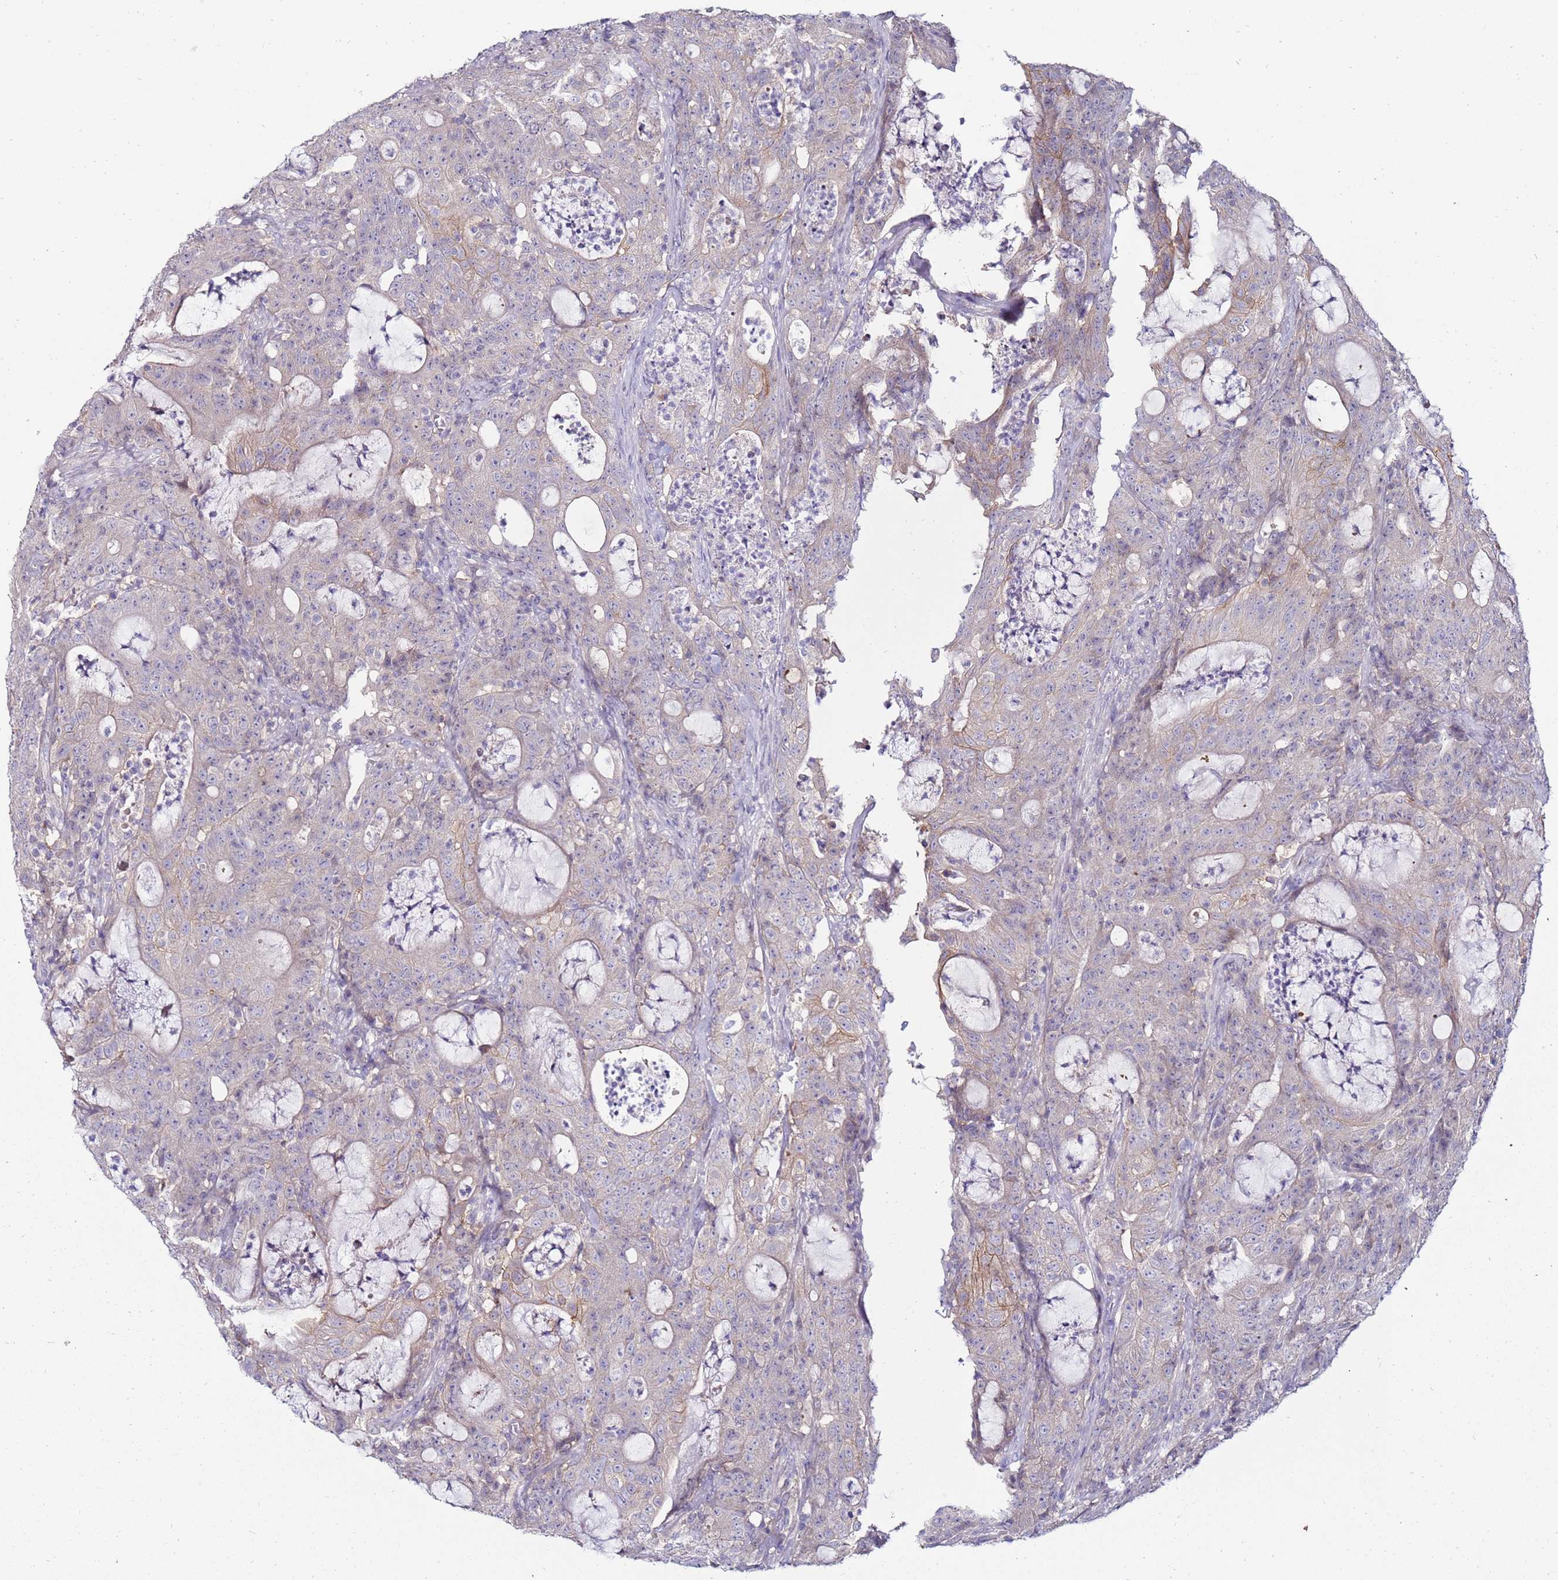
{"staining": {"intensity": "moderate", "quantity": "<25%", "location": "cytoplasmic/membranous"}, "tissue": "colorectal cancer", "cell_type": "Tumor cells", "image_type": "cancer", "snomed": [{"axis": "morphology", "description": "Adenocarcinoma, NOS"}, {"axis": "topography", "description": "Colon"}], "caption": "Immunohistochemical staining of human colorectal adenocarcinoma exhibits moderate cytoplasmic/membranous protein expression in about <25% of tumor cells.", "gene": "GPN3", "patient": {"sex": "male", "age": 83}}